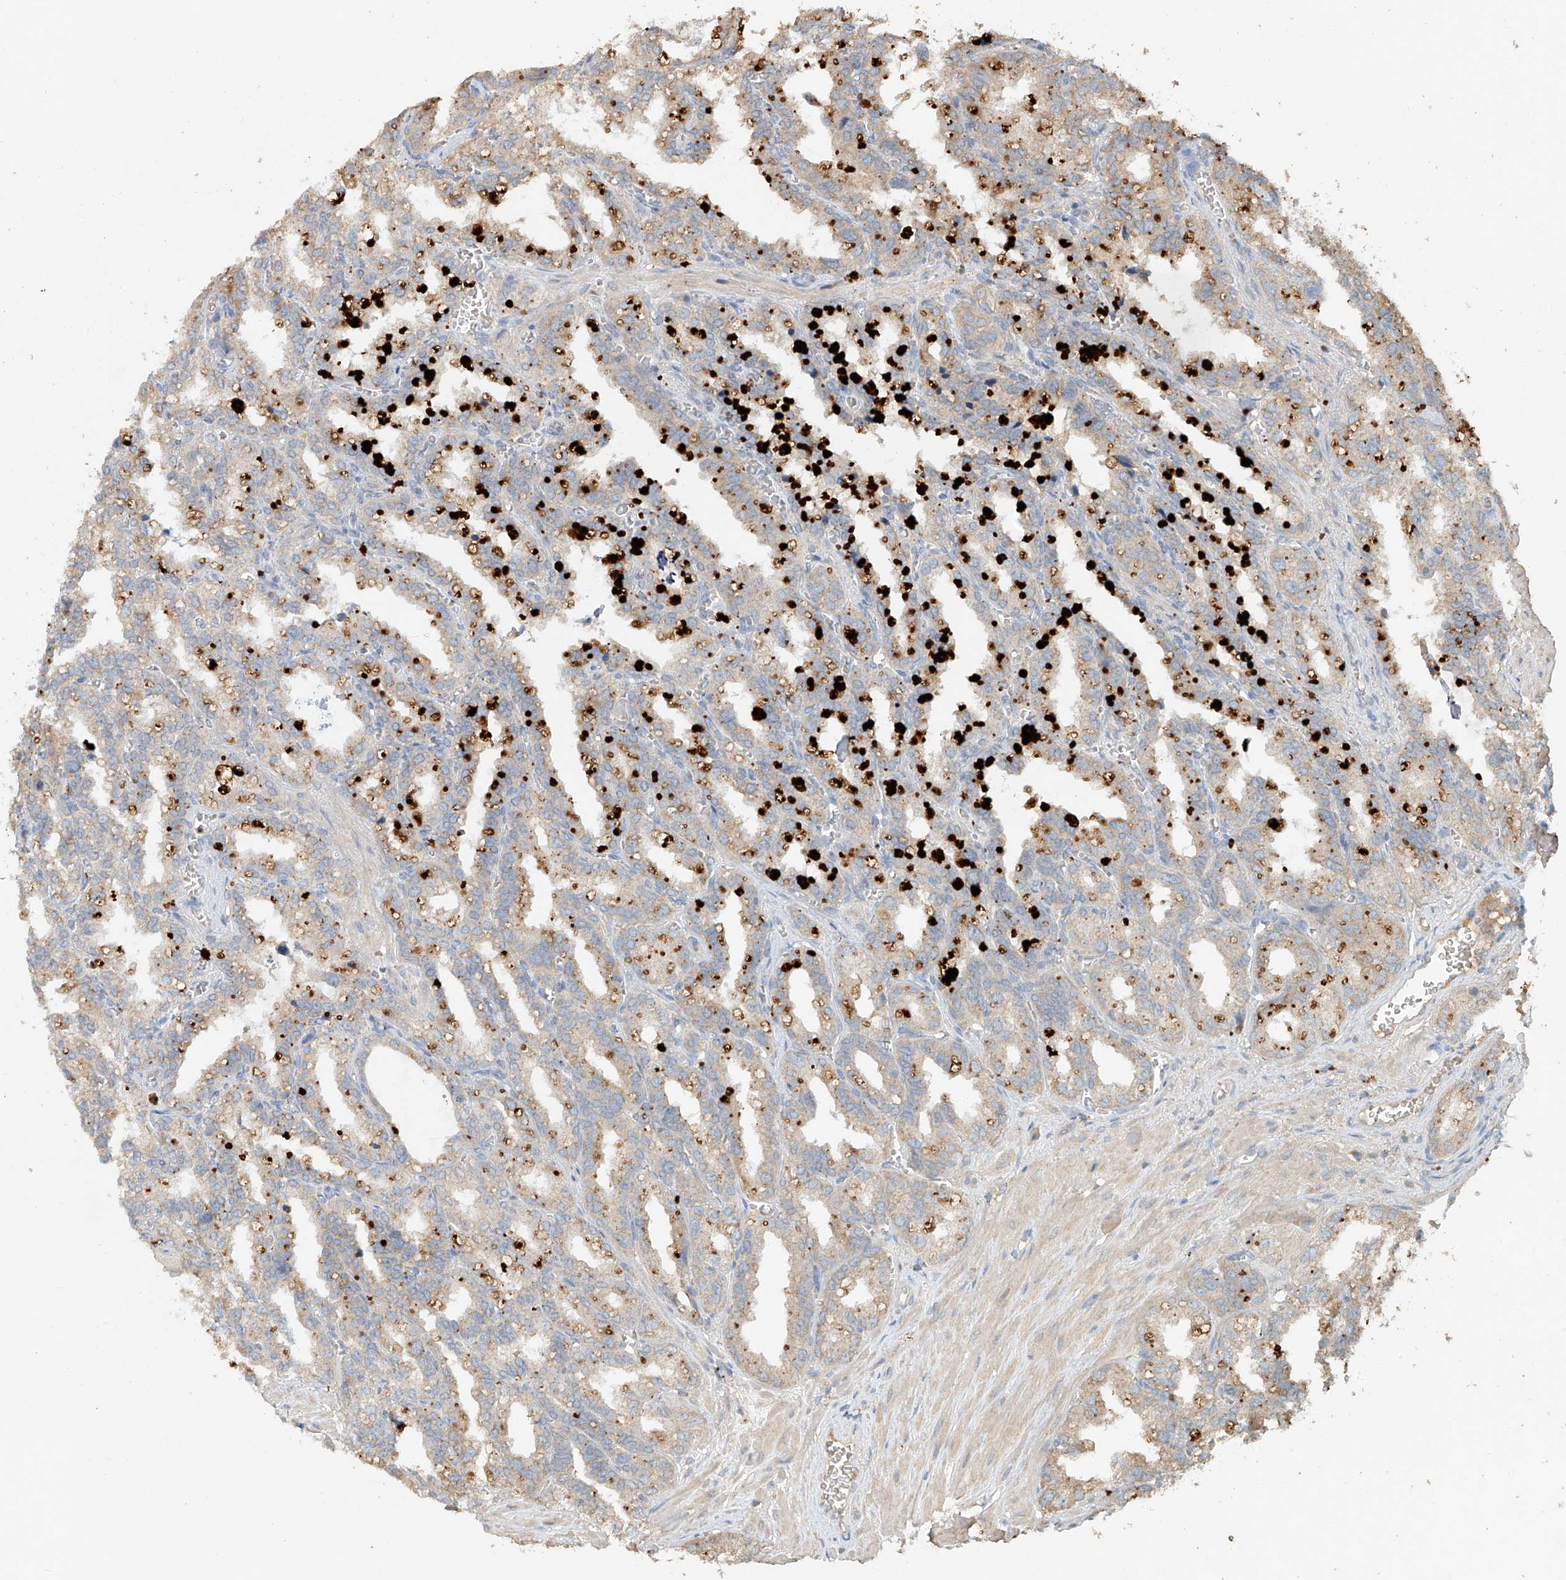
{"staining": {"intensity": "weak", "quantity": ">75%", "location": "cytoplasmic/membranous"}, "tissue": "seminal vesicle", "cell_type": "Glandular cells", "image_type": "normal", "snomed": [{"axis": "morphology", "description": "Normal tissue, NOS"}, {"axis": "topography", "description": "Prostate"}, {"axis": "topography", "description": "Seminal veicle"}], "caption": "Immunohistochemistry image of normal seminal vesicle: seminal vesicle stained using immunohistochemistry (IHC) reveals low levels of weak protein expression localized specifically in the cytoplasmic/membranous of glandular cells, appearing as a cytoplasmic/membranous brown color.", "gene": "GNB1L", "patient": {"sex": "male", "age": 51}}